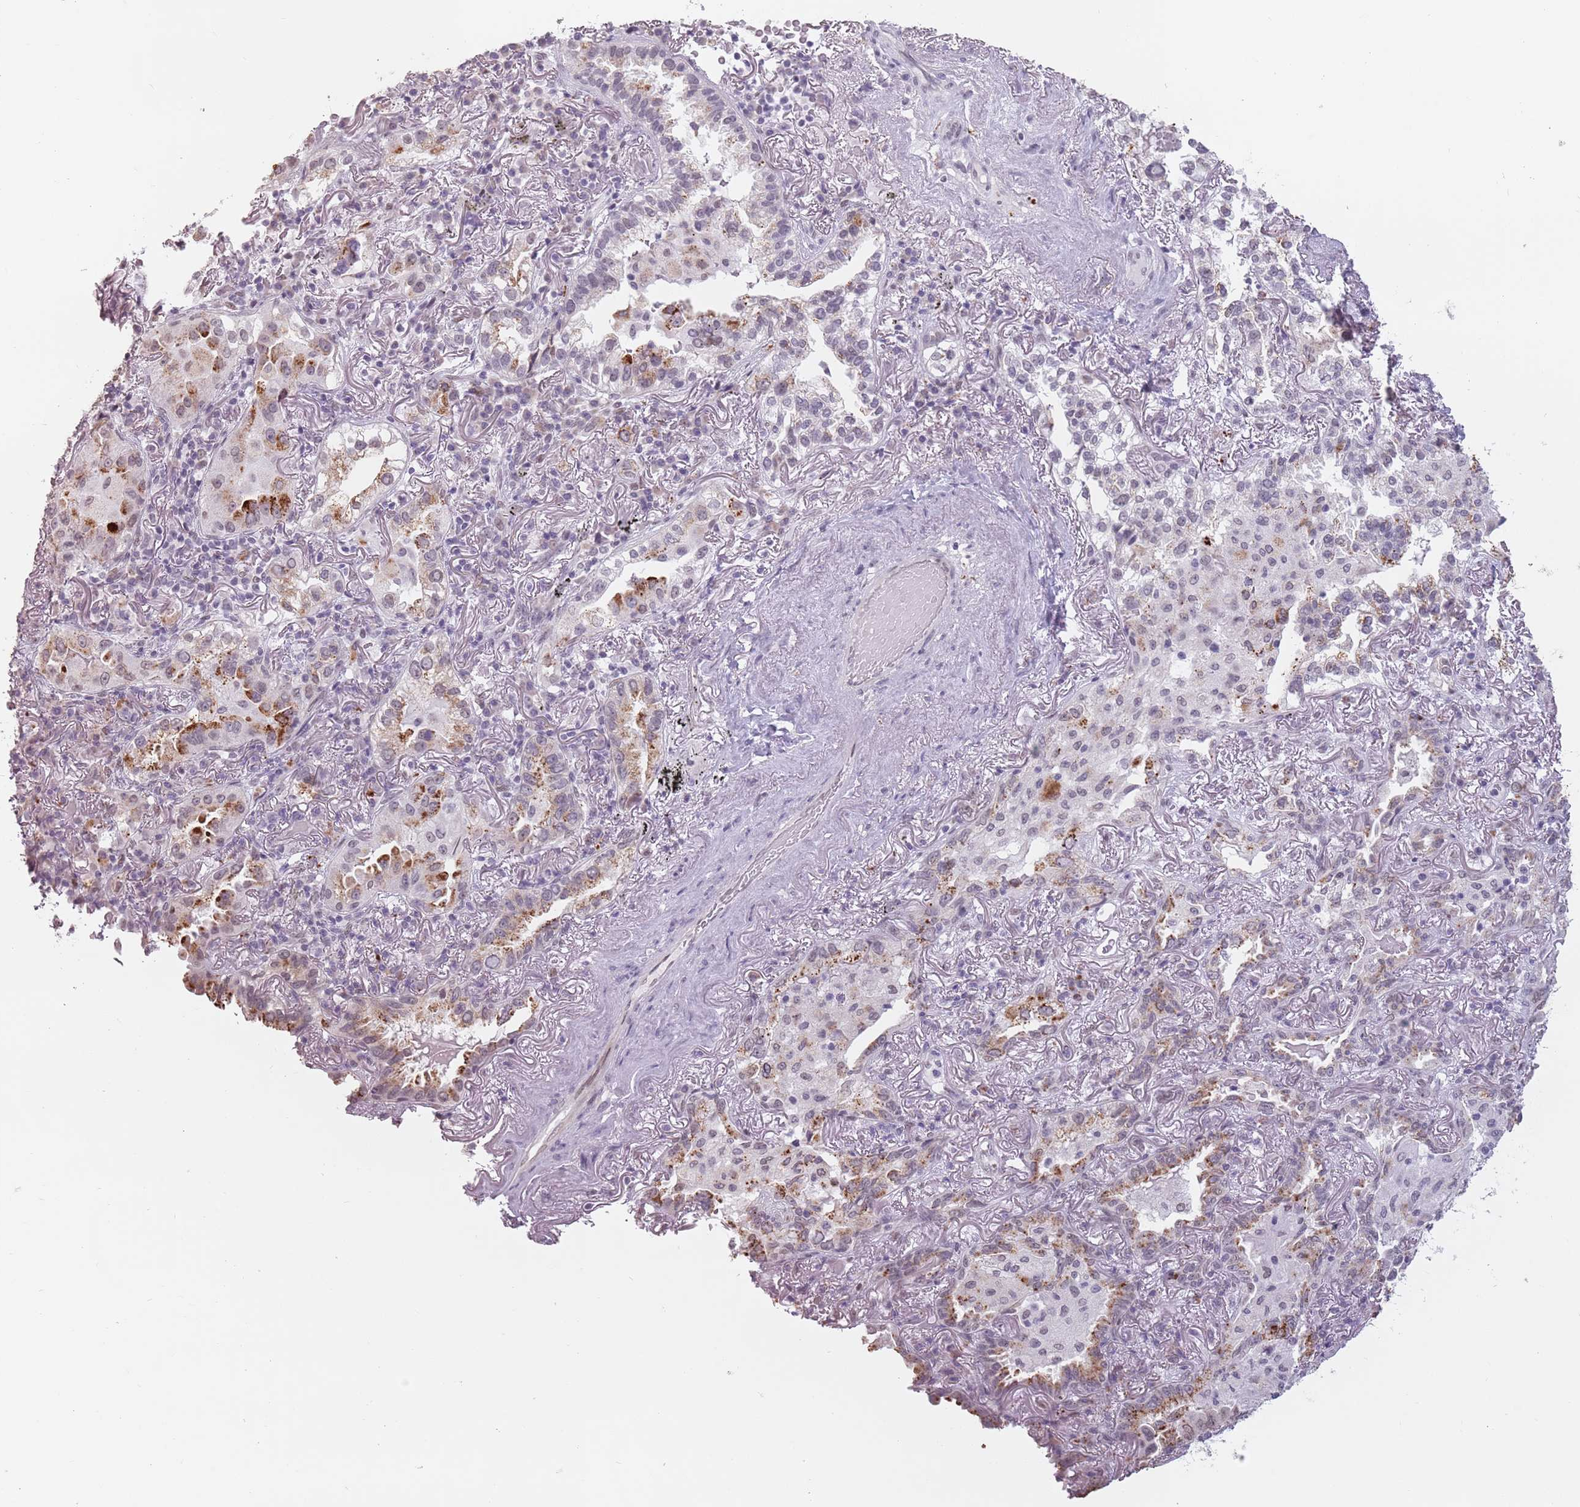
{"staining": {"intensity": "strong", "quantity": "25%-75%", "location": "cytoplasmic/membranous"}, "tissue": "lung cancer", "cell_type": "Tumor cells", "image_type": "cancer", "snomed": [{"axis": "morphology", "description": "Adenocarcinoma, NOS"}, {"axis": "topography", "description": "Lung"}], "caption": "Protein expression analysis of lung adenocarcinoma displays strong cytoplasmic/membranous staining in approximately 25%-75% of tumor cells. (Brightfield microscopy of DAB IHC at high magnification).", "gene": "PTCHD1", "patient": {"sex": "female", "age": 69}}